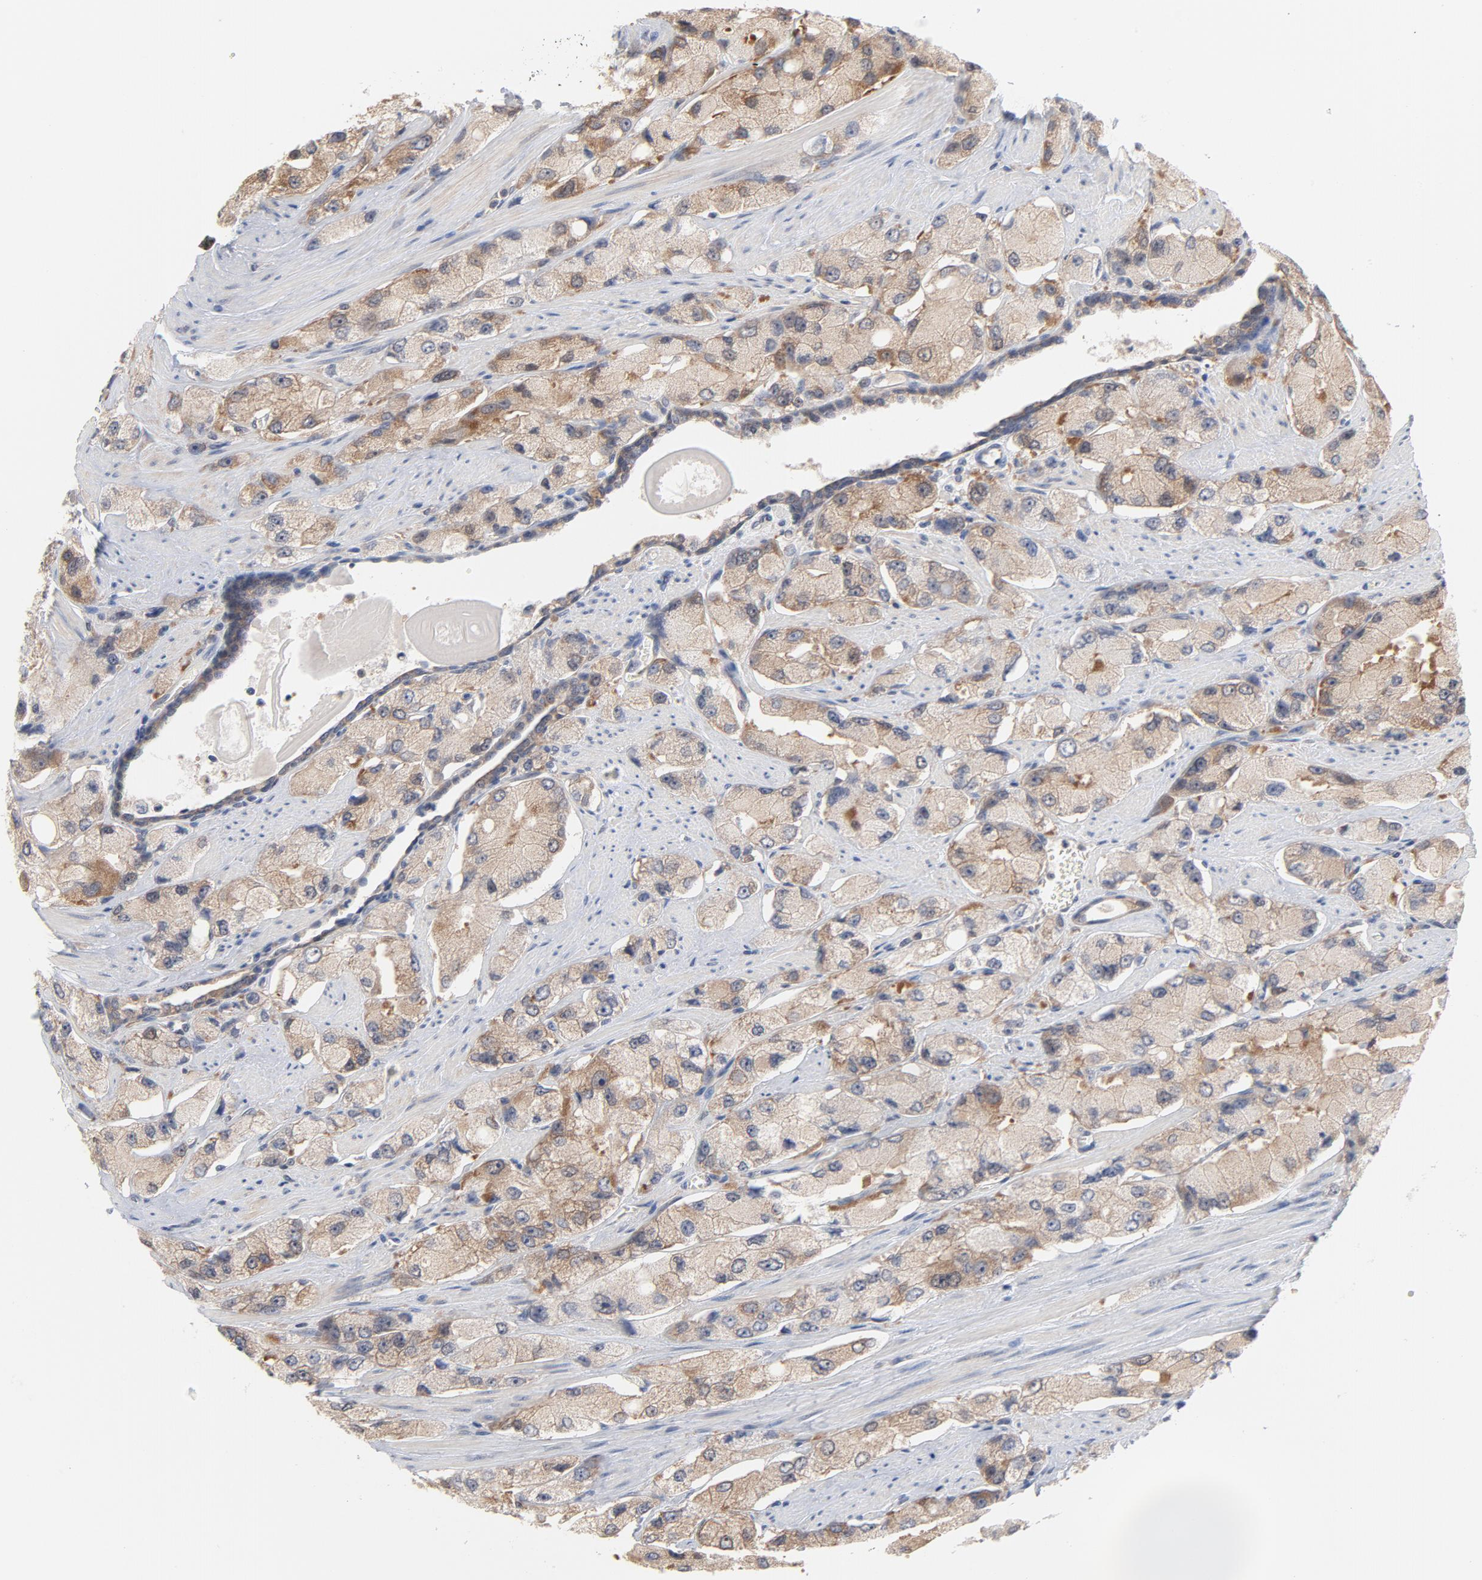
{"staining": {"intensity": "weak", "quantity": ">75%", "location": "cytoplasmic/membranous"}, "tissue": "prostate cancer", "cell_type": "Tumor cells", "image_type": "cancer", "snomed": [{"axis": "morphology", "description": "Adenocarcinoma, High grade"}, {"axis": "topography", "description": "Prostate"}], "caption": "IHC (DAB (3,3'-diaminobenzidine)) staining of prostate adenocarcinoma (high-grade) demonstrates weak cytoplasmic/membranous protein staining in about >75% of tumor cells.", "gene": "UBL4A", "patient": {"sex": "male", "age": 58}}